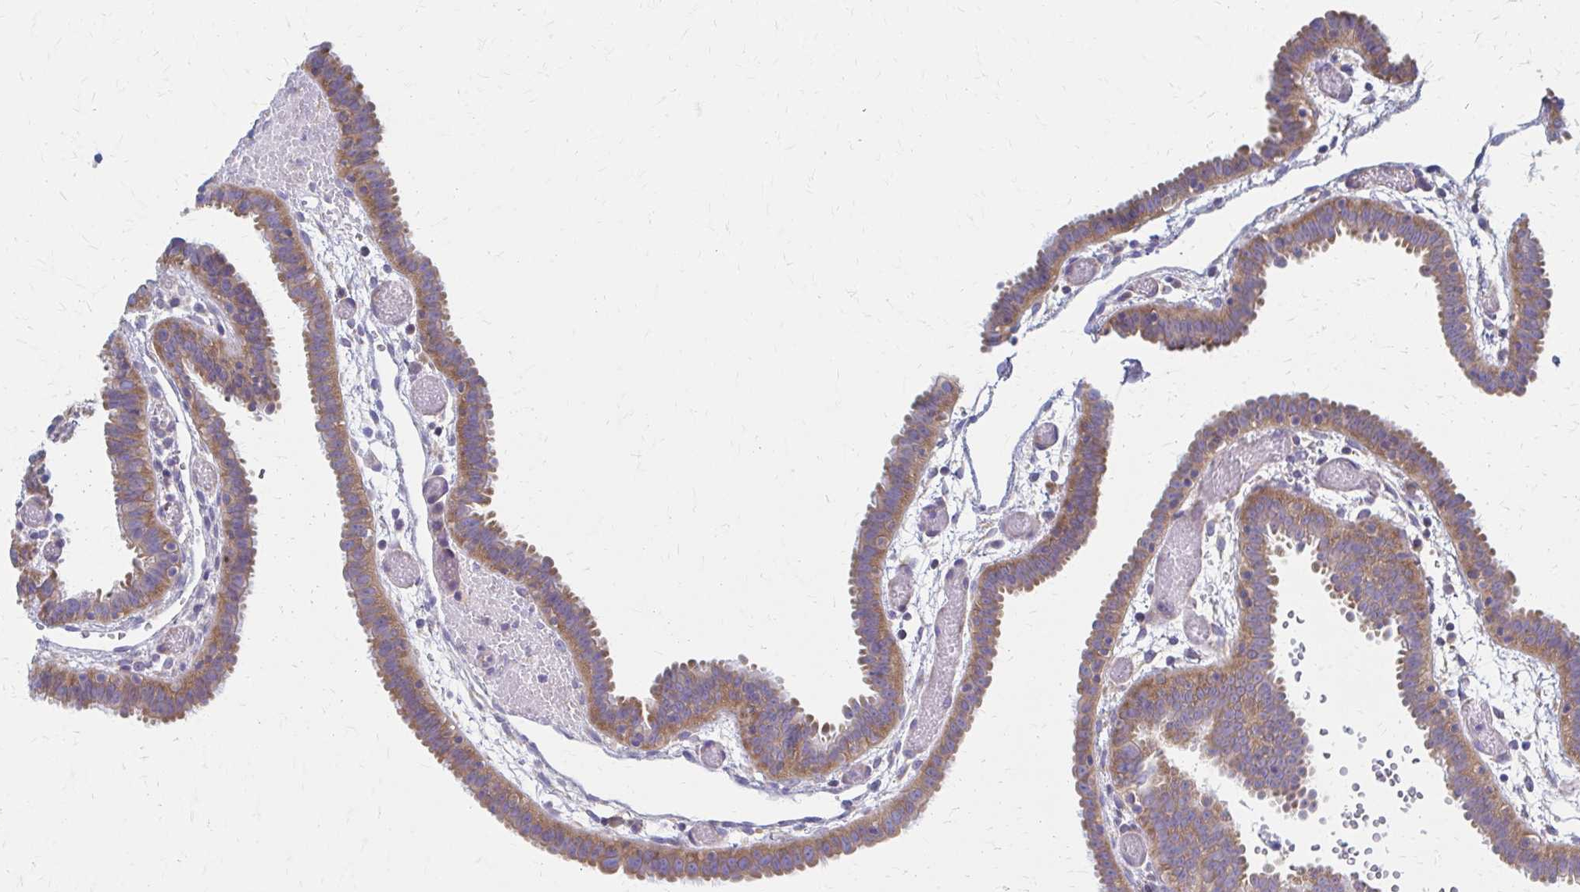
{"staining": {"intensity": "moderate", "quantity": ">75%", "location": "cytoplasmic/membranous"}, "tissue": "fallopian tube", "cell_type": "Glandular cells", "image_type": "normal", "snomed": [{"axis": "morphology", "description": "Normal tissue, NOS"}, {"axis": "topography", "description": "Fallopian tube"}], "caption": "About >75% of glandular cells in benign fallopian tube reveal moderate cytoplasmic/membranous protein positivity as visualized by brown immunohistochemical staining.", "gene": "RPL27A", "patient": {"sex": "female", "age": 37}}